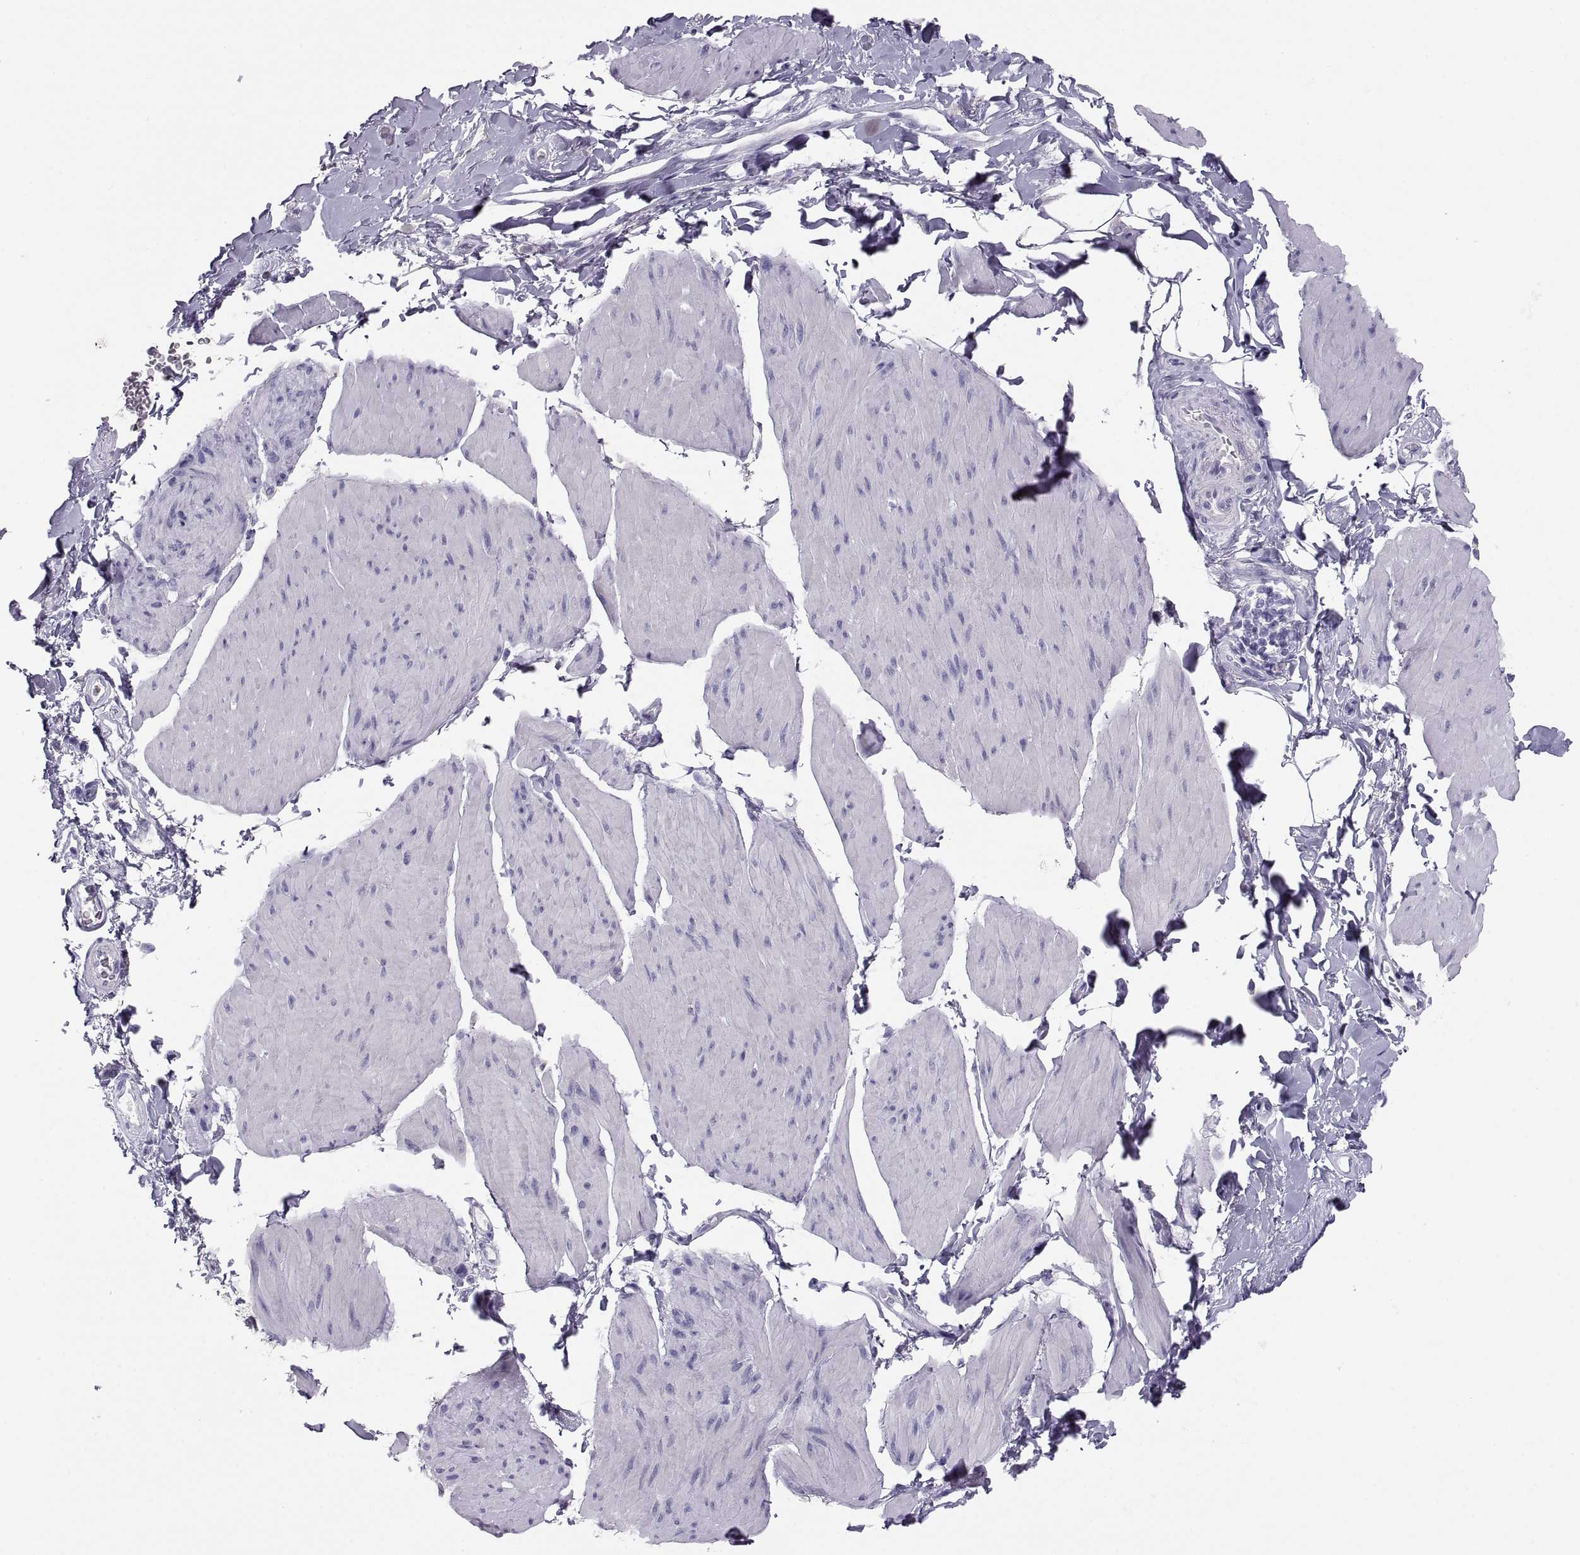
{"staining": {"intensity": "negative", "quantity": "none", "location": "none"}, "tissue": "smooth muscle", "cell_type": "Smooth muscle cells", "image_type": "normal", "snomed": [{"axis": "morphology", "description": "Normal tissue, NOS"}, {"axis": "topography", "description": "Adipose tissue"}, {"axis": "topography", "description": "Smooth muscle"}, {"axis": "topography", "description": "Peripheral nerve tissue"}], "caption": "Protein analysis of normal smooth muscle shows no significant expression in smooth muscle cells. Nuclei are stained in blue.", "gene": "MAGEB2", "patient": {"sex": "male", "age": 83}}